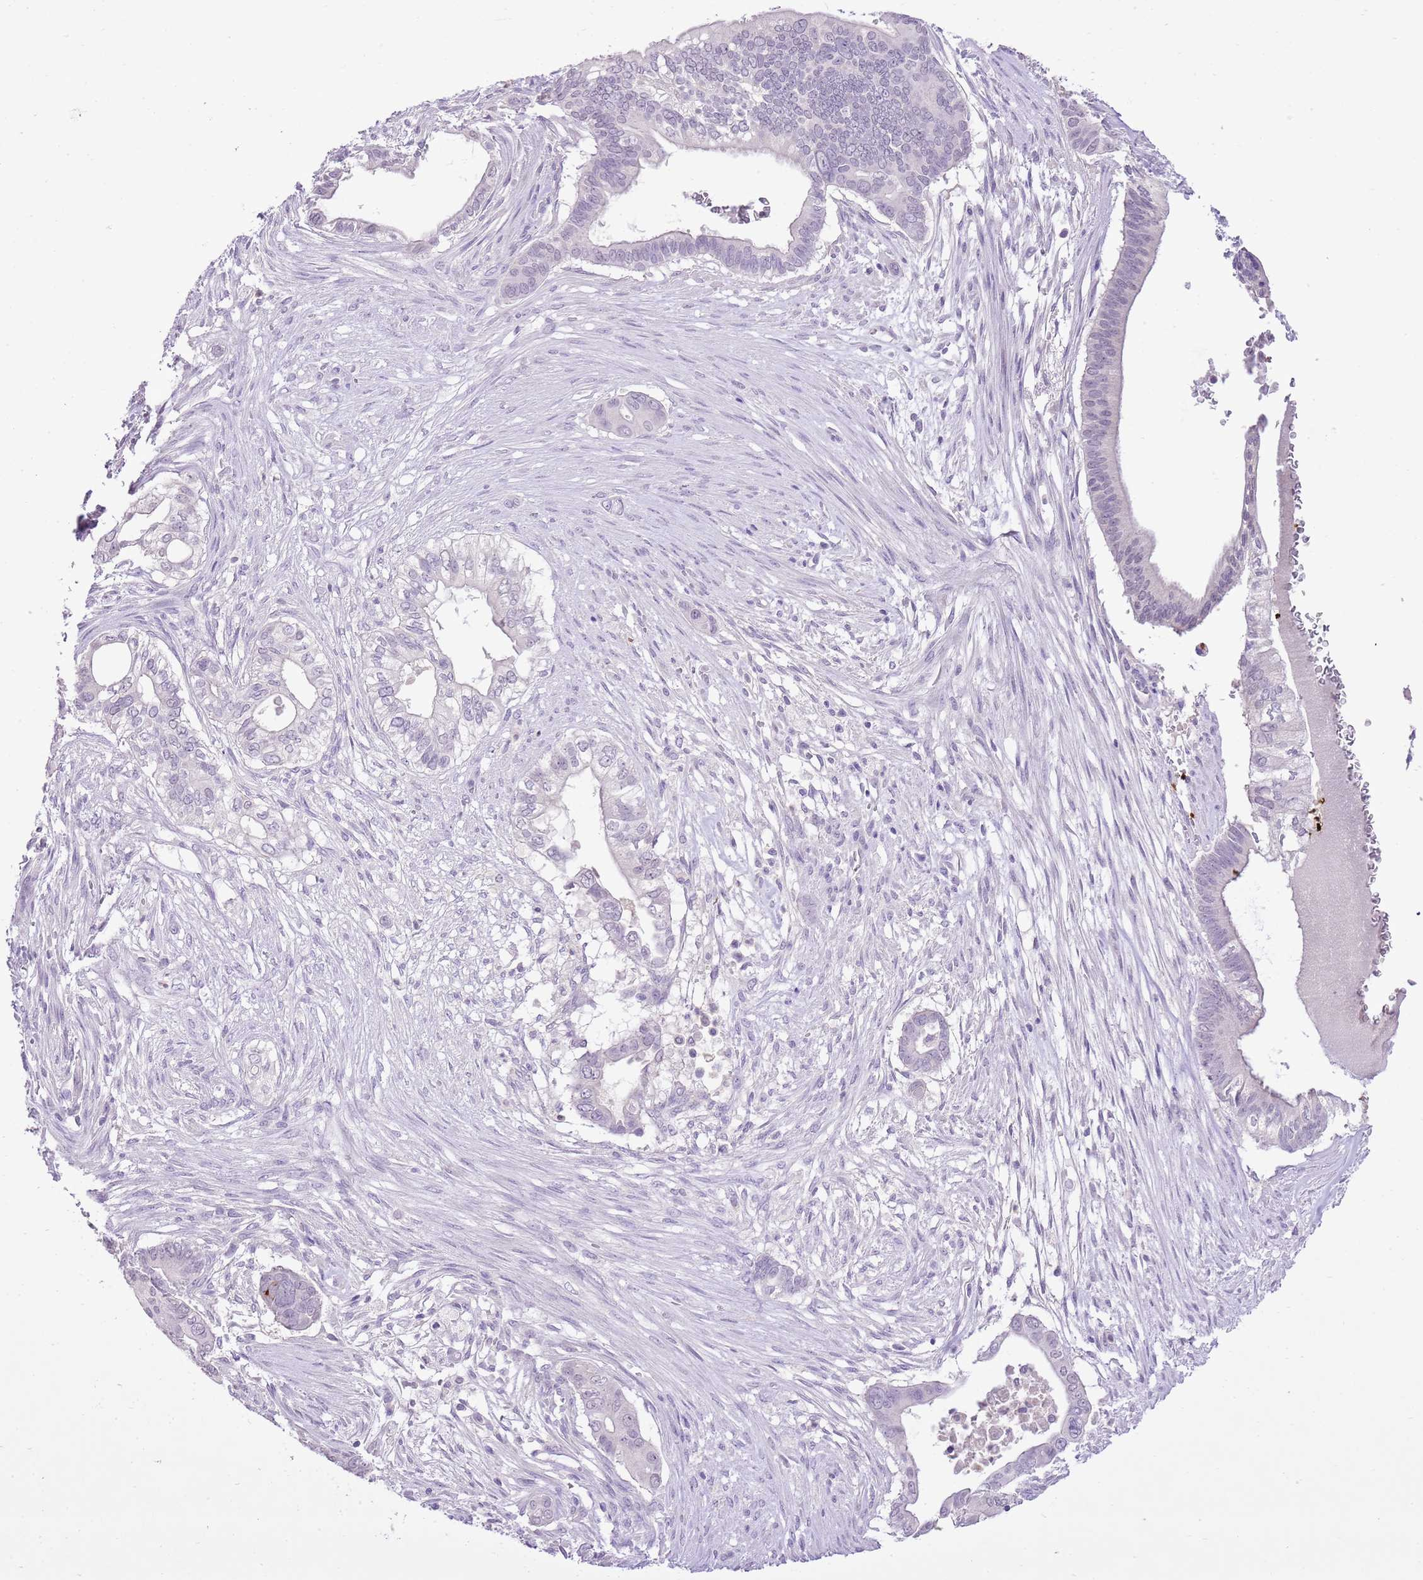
{"staining": {"intensity": "negative", "quantity": "none", "location": "none"}, "tissue": "pancreatic cancer", "cell_type": "Tumor cells", "image_type": "cancer", "snomed": [{"axis": "morphology", "description": "Adenocarcinoma, NOS"}, {"axis": "topography", "description": "Pancreas"}], "caption": "Adenocarcinoma (pancreatic) was stained to show a protein in brown. There is no significant staining in tumor cells. Brightfield microscopy of immunohistochemistry (IHC) stained with DAB (3,3'-diaminobenzidine) (brown) and hematoxylin (blue), captured at high magnification.", "gene": "XPO7", "patient": {"sex": "male", "age": 68}}